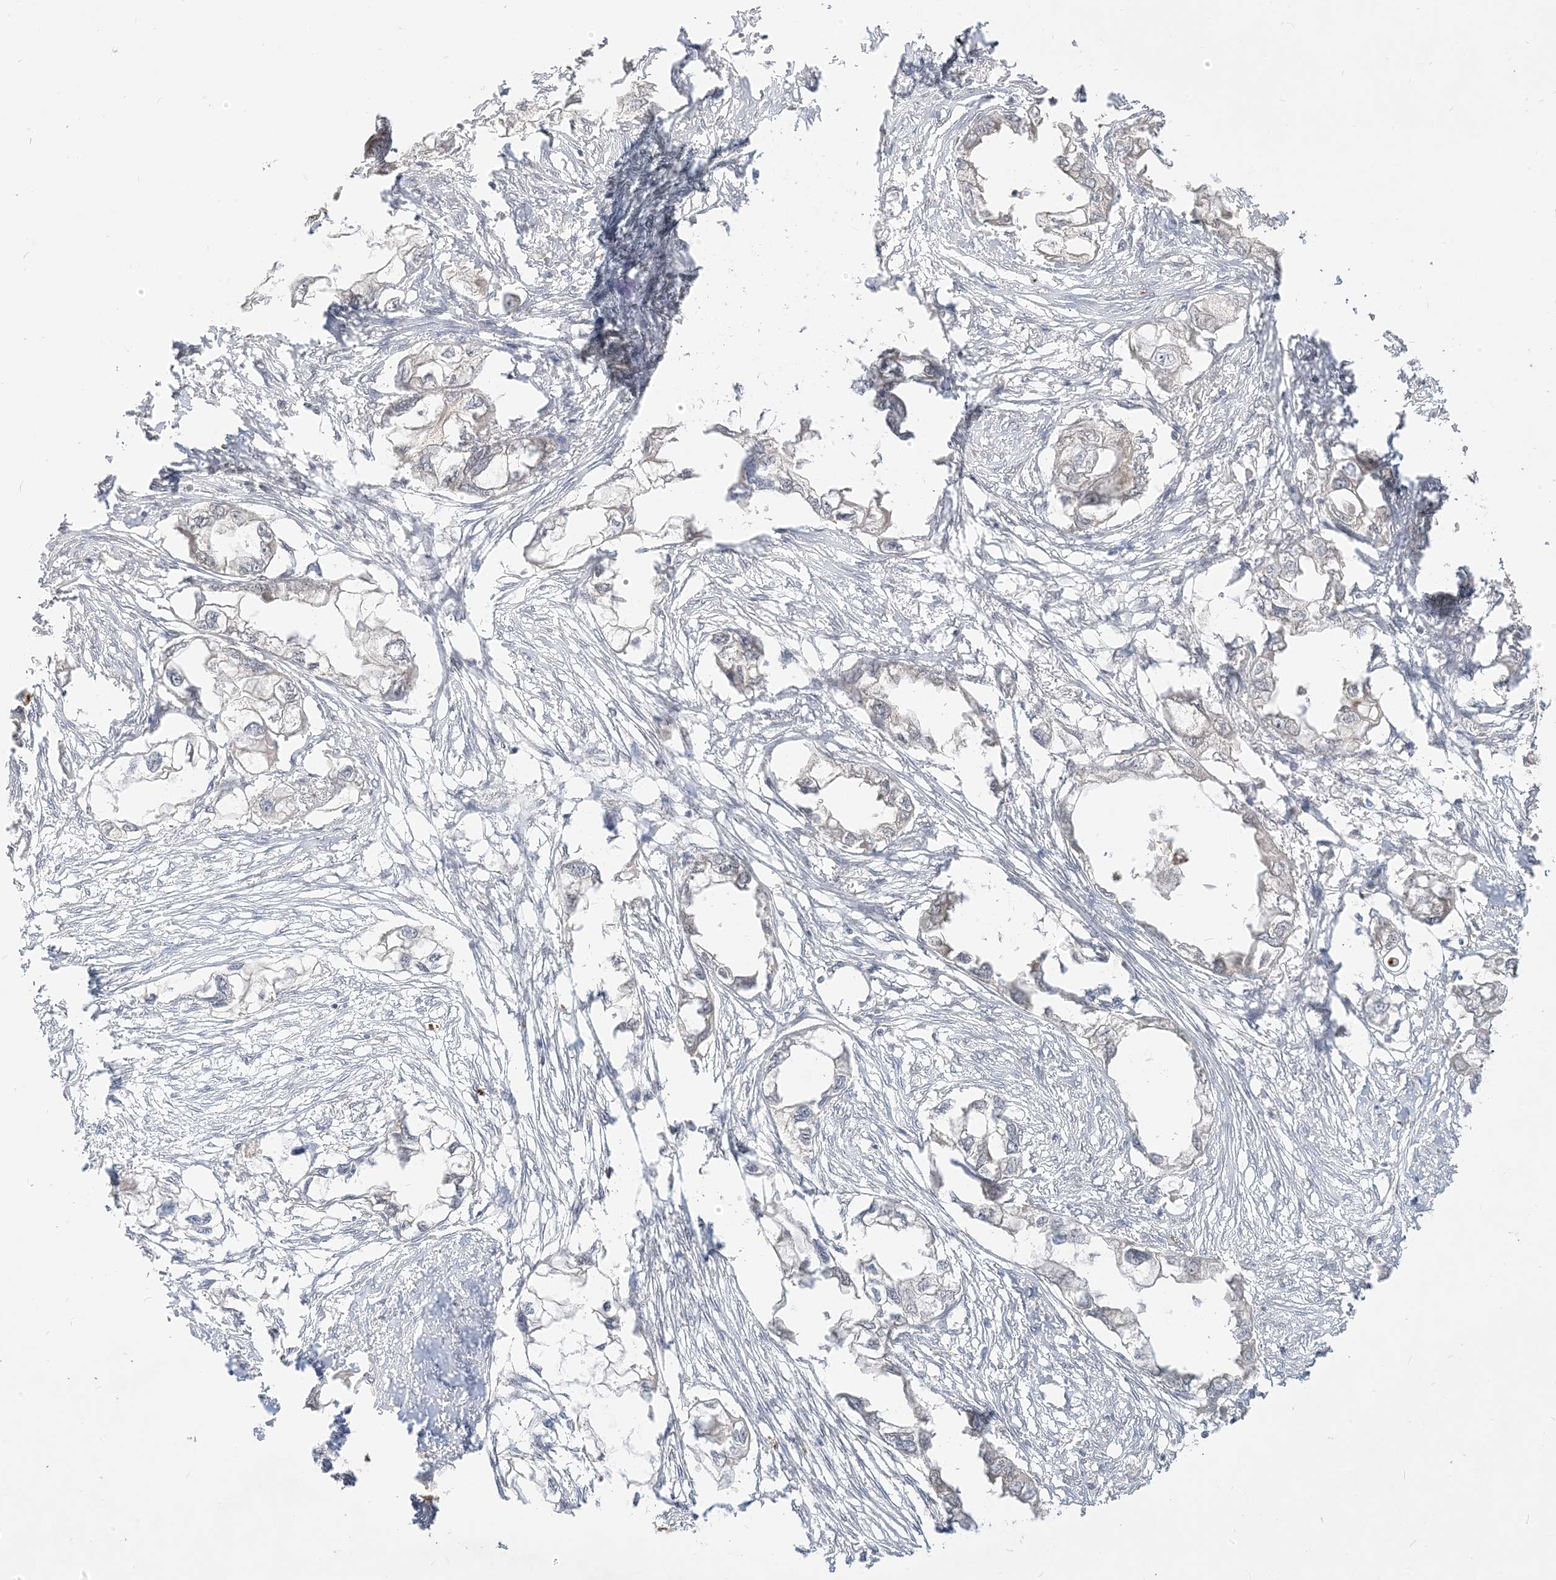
{"staining": {"intensity": "negative", "quantity": "none", "location": "none"}, "tissue": "endometrial cancer", "cell_type": "Tumor cells", "image_type": "cancer", "snomed": [{"axis": "morphology", "description": "Adenocarcinoma, NOS"}, {"axis": "morphology", "description": "Adenocarcinoma, metastatic, NOS"}, {"axis": "topography", "description": "Adipose tissue"}, {"axis": "topography", "description": "Endometrium"}], "caption": "Immunohistochemistry (IHC) photomicrograph of endometrial cancer (adenocarcinoma) stained for a protein (brown), which reveals no positivity in tumor cells.", "gene": "TBCC", "patient": {"sex": "female", "age": 67}}